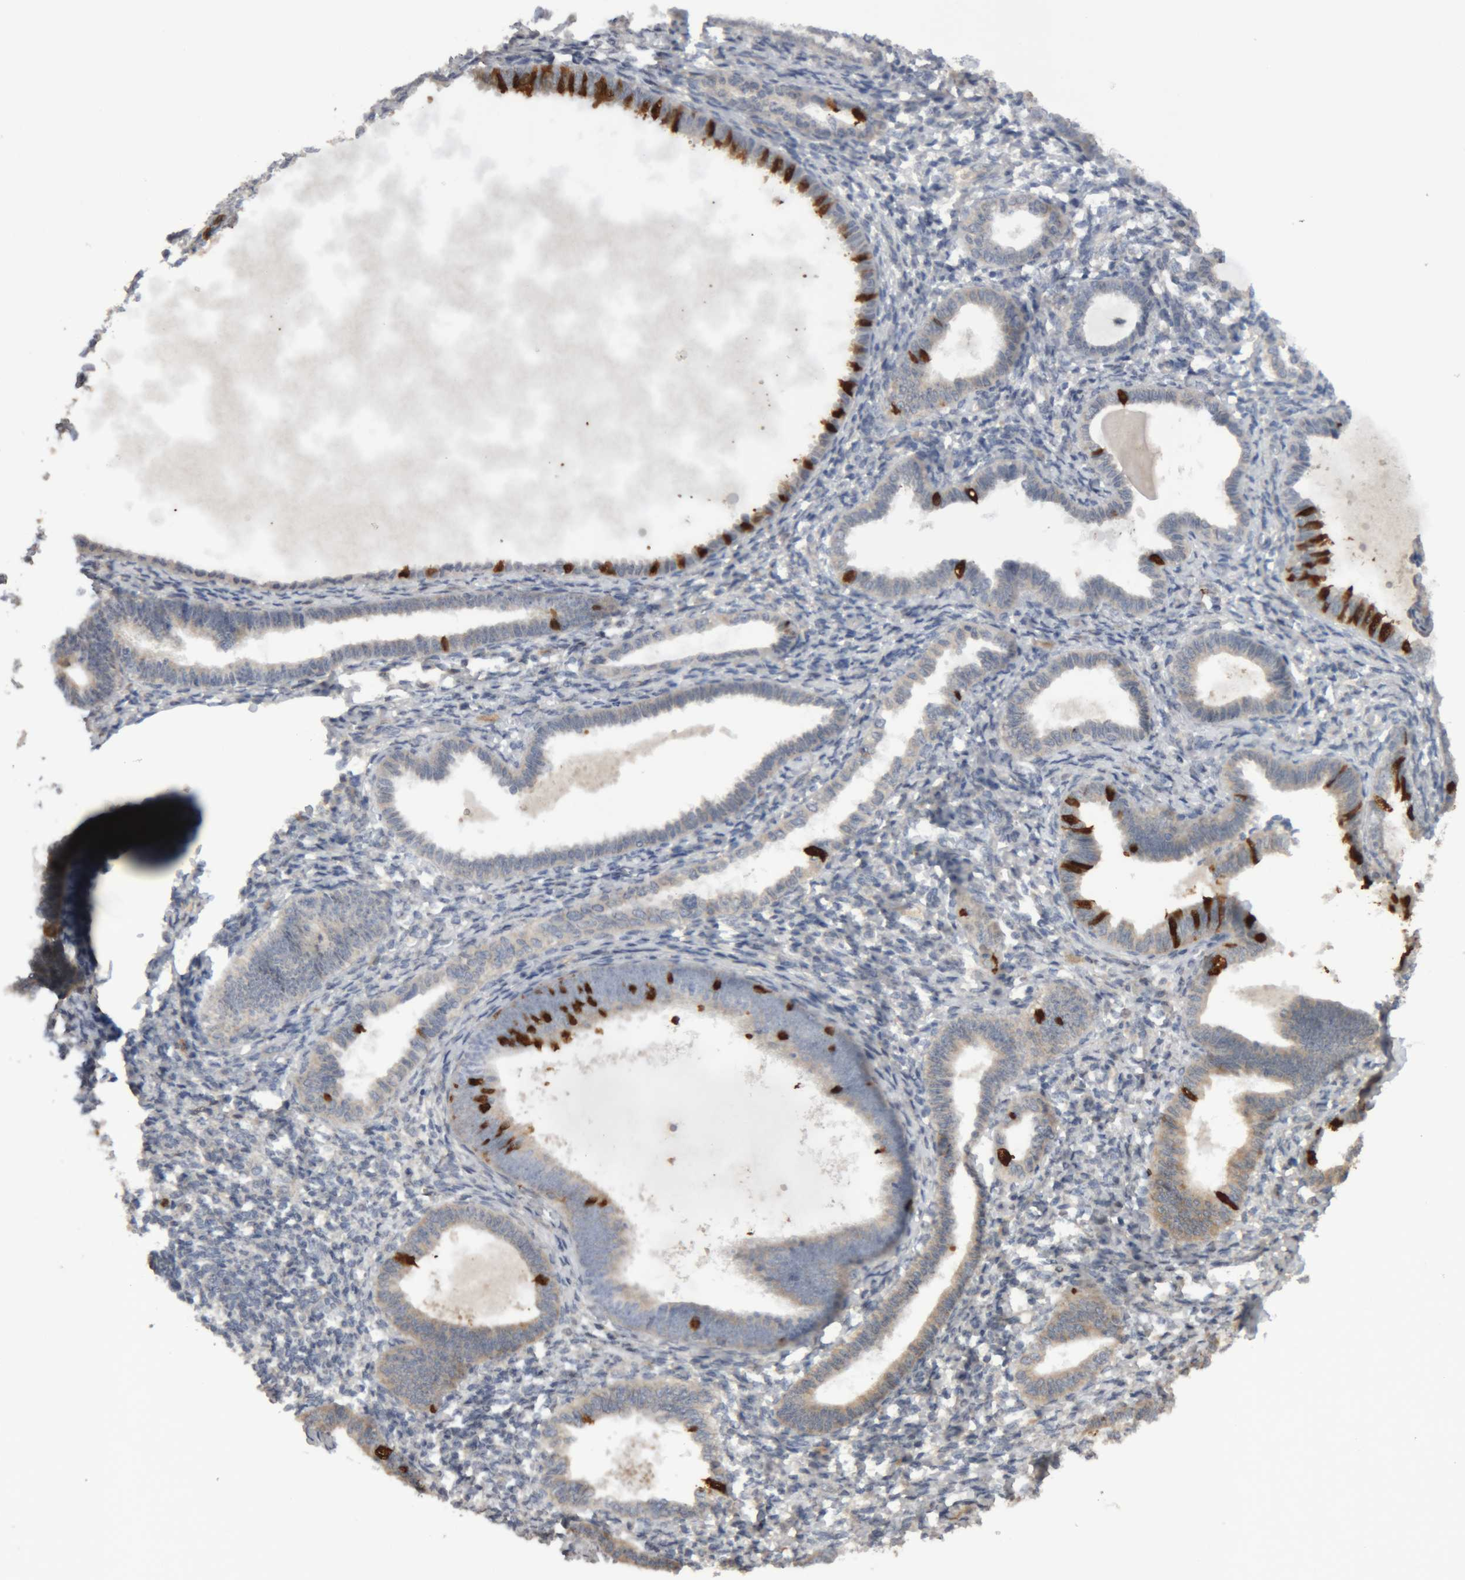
{"staining": {"intensity": "negative", "quantity": "none", "location": "none"}, "tissue": "endometrium", "cell_type": "Cells in endometrial stroma", "image_type": "normal", "snomed": [{"axis": "morphology", "description": "Normal tissue, NOS"}, {"axis": "topography", "description": "Endometrium"}], "caption": "Photomicrograph shows no significant protein expression in cells in endometrial stroma of normal endometrium. Brightfield microscopy of immunohistochemistry (IHC) stained with DAB (brown) and hematoxylin (blue), captured at high magnification.", "gene": "TMED7", "patient": {"sex": "female", "age": 77}}